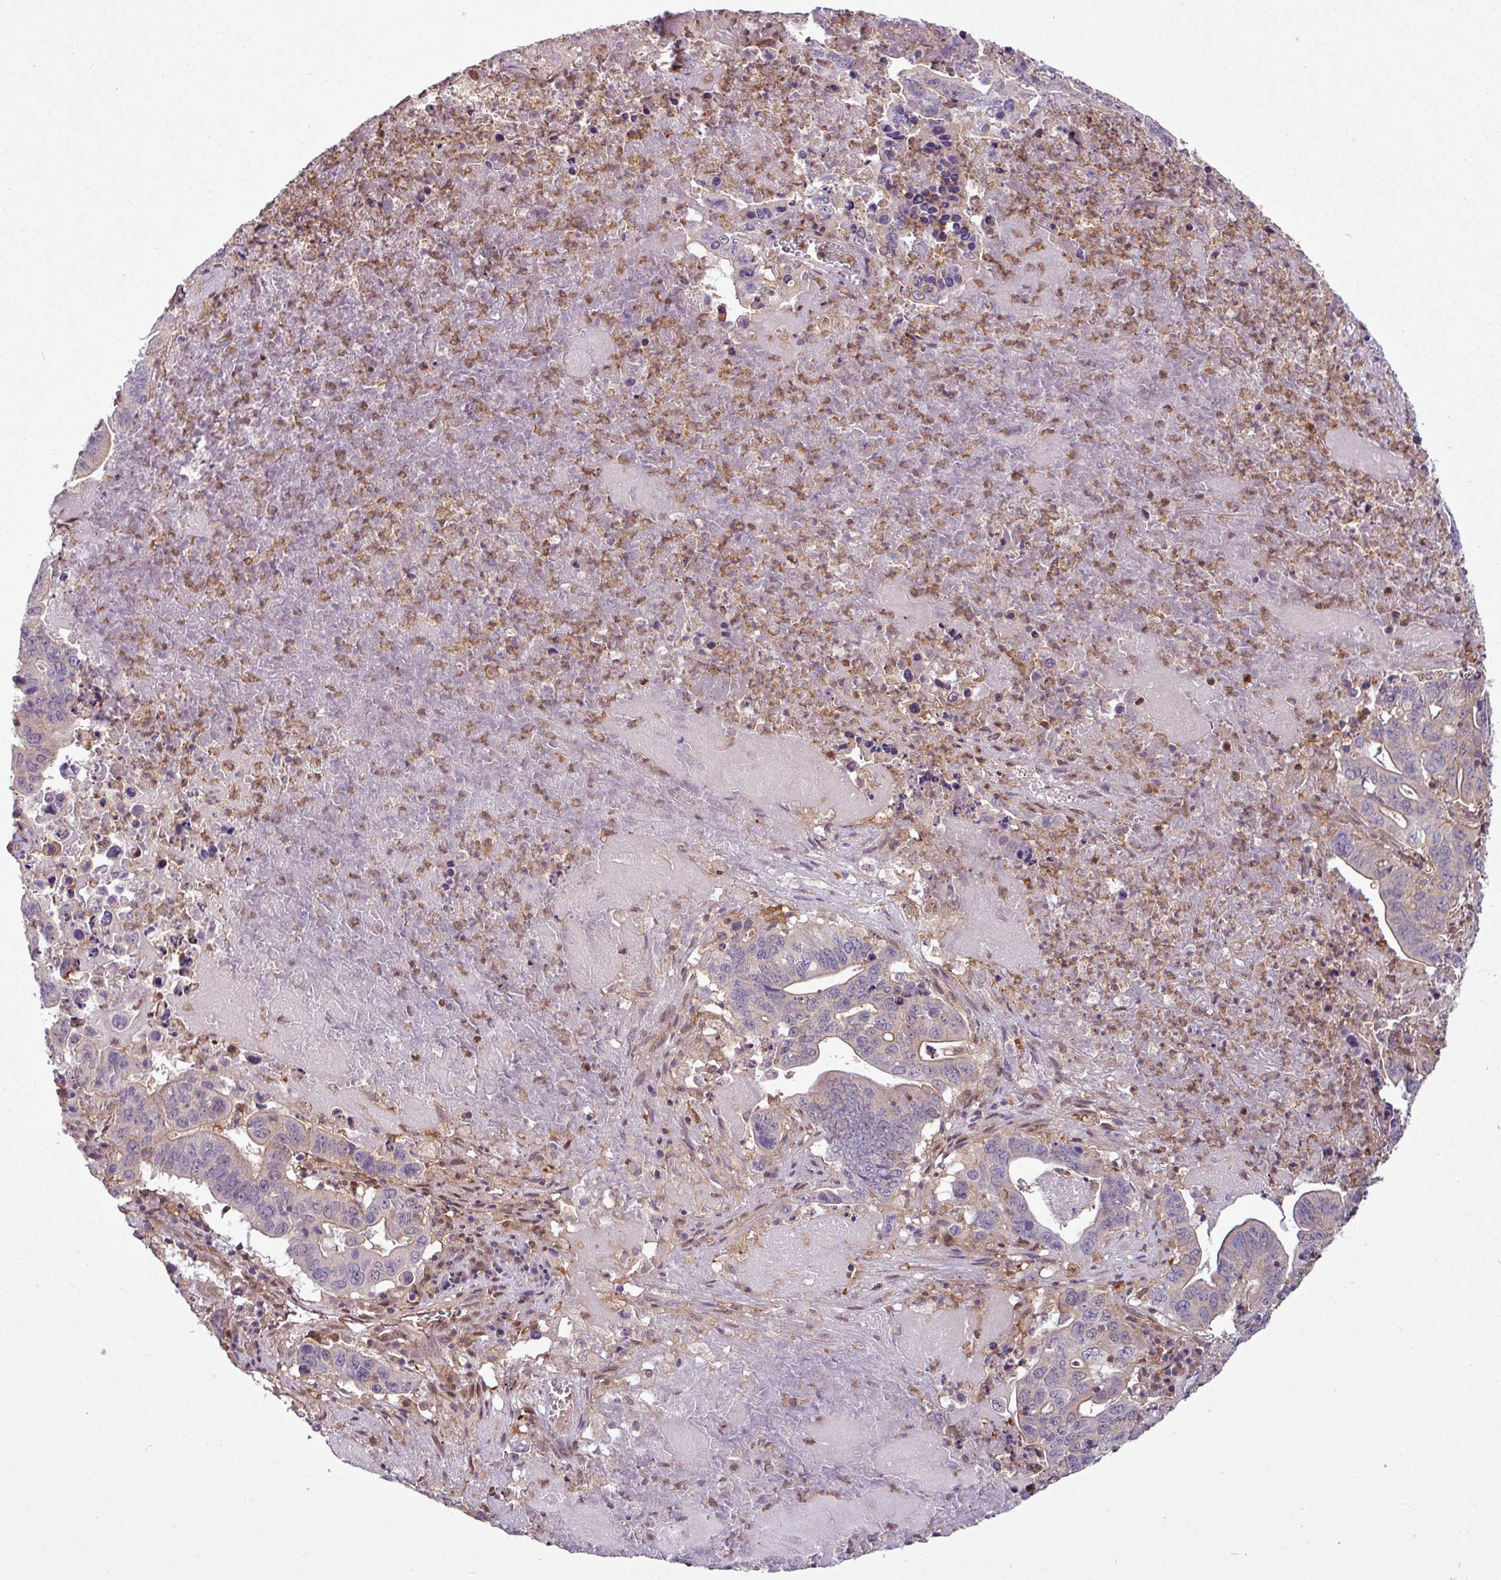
{"staining": {"intensity": "weak", "quantity": "<25%", "location": "cytoplasmic/membranous"}, "tissue": "lung cancer", "cell_type": "Tumor cells", "image_type": "cancer", "snomed": [{"axis": "morphology", "description": "Adenocarcinoma, NOS"}, {"axis": "topography", "description": "Lung"}], "caption": "A high-resolution image shows immunohistochemistry (IHC) staining of adenocarcinoma (lung), which reveals no significant staining in tumor cells.", "gene": "SH3BGRL", "patient": {"sex": "female", "age": 60}}